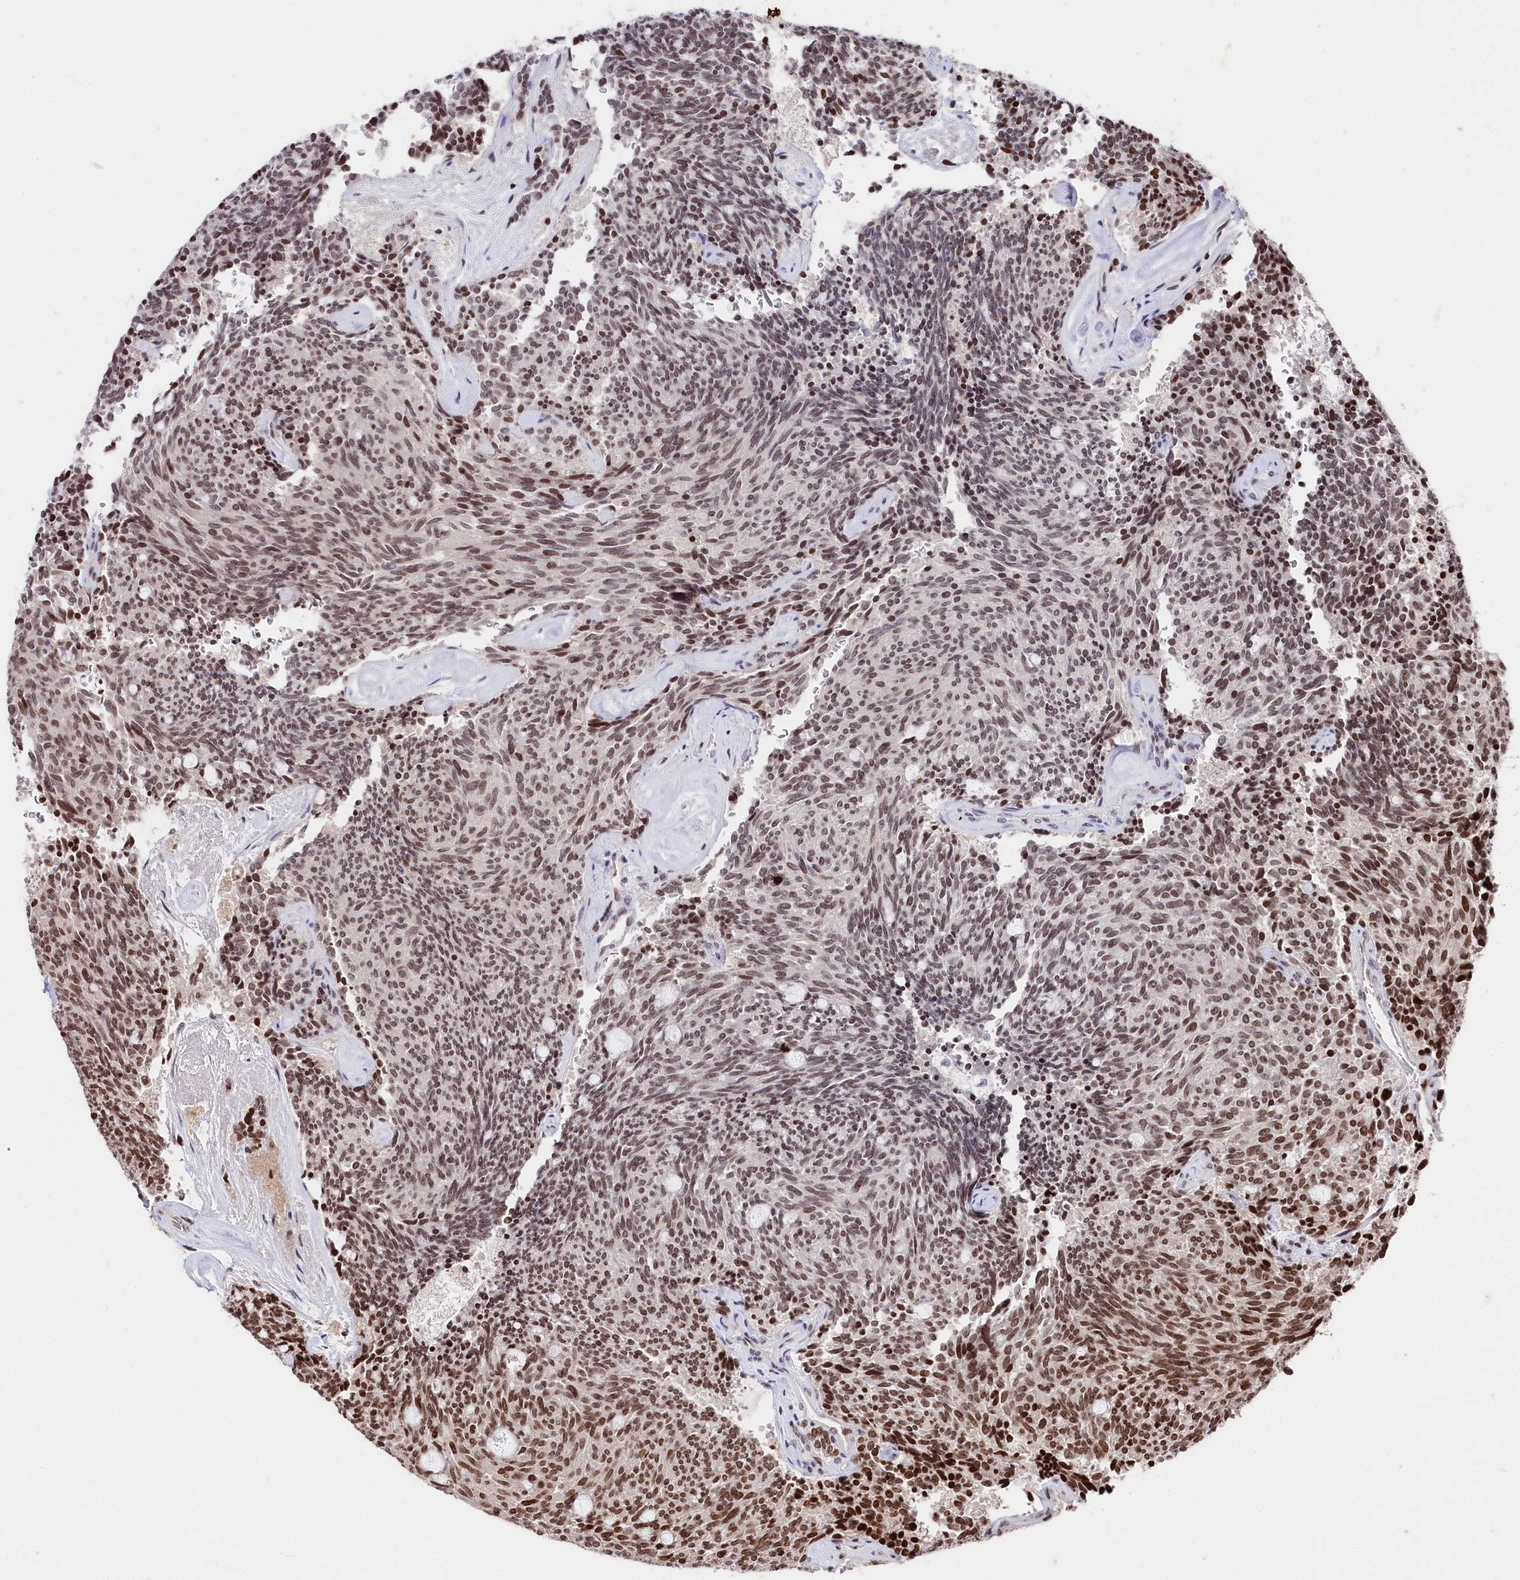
{"staining": {"intensity": "moderate", "quantity": "25%-75%", "location": "nuclear"}, "tissue": "carcinoid", "cell_type": "Tumor cells", "image_type": "cancer", "snomed": [{"axis": "morphology", "description": "Carcinoid, malignant, NOS"}, {"axis": "topography", "description": "Pancreas"}], "caption": "An immunohistochemistry (IHC) histopathology image of tumor tissue is shown. Protein staining in brown highlights moderate nuclear positivity in carcinoid (malignant) within tumor cells.", "gene": "MCF2L2", "patient": {"sex": "female", "age": 54}}